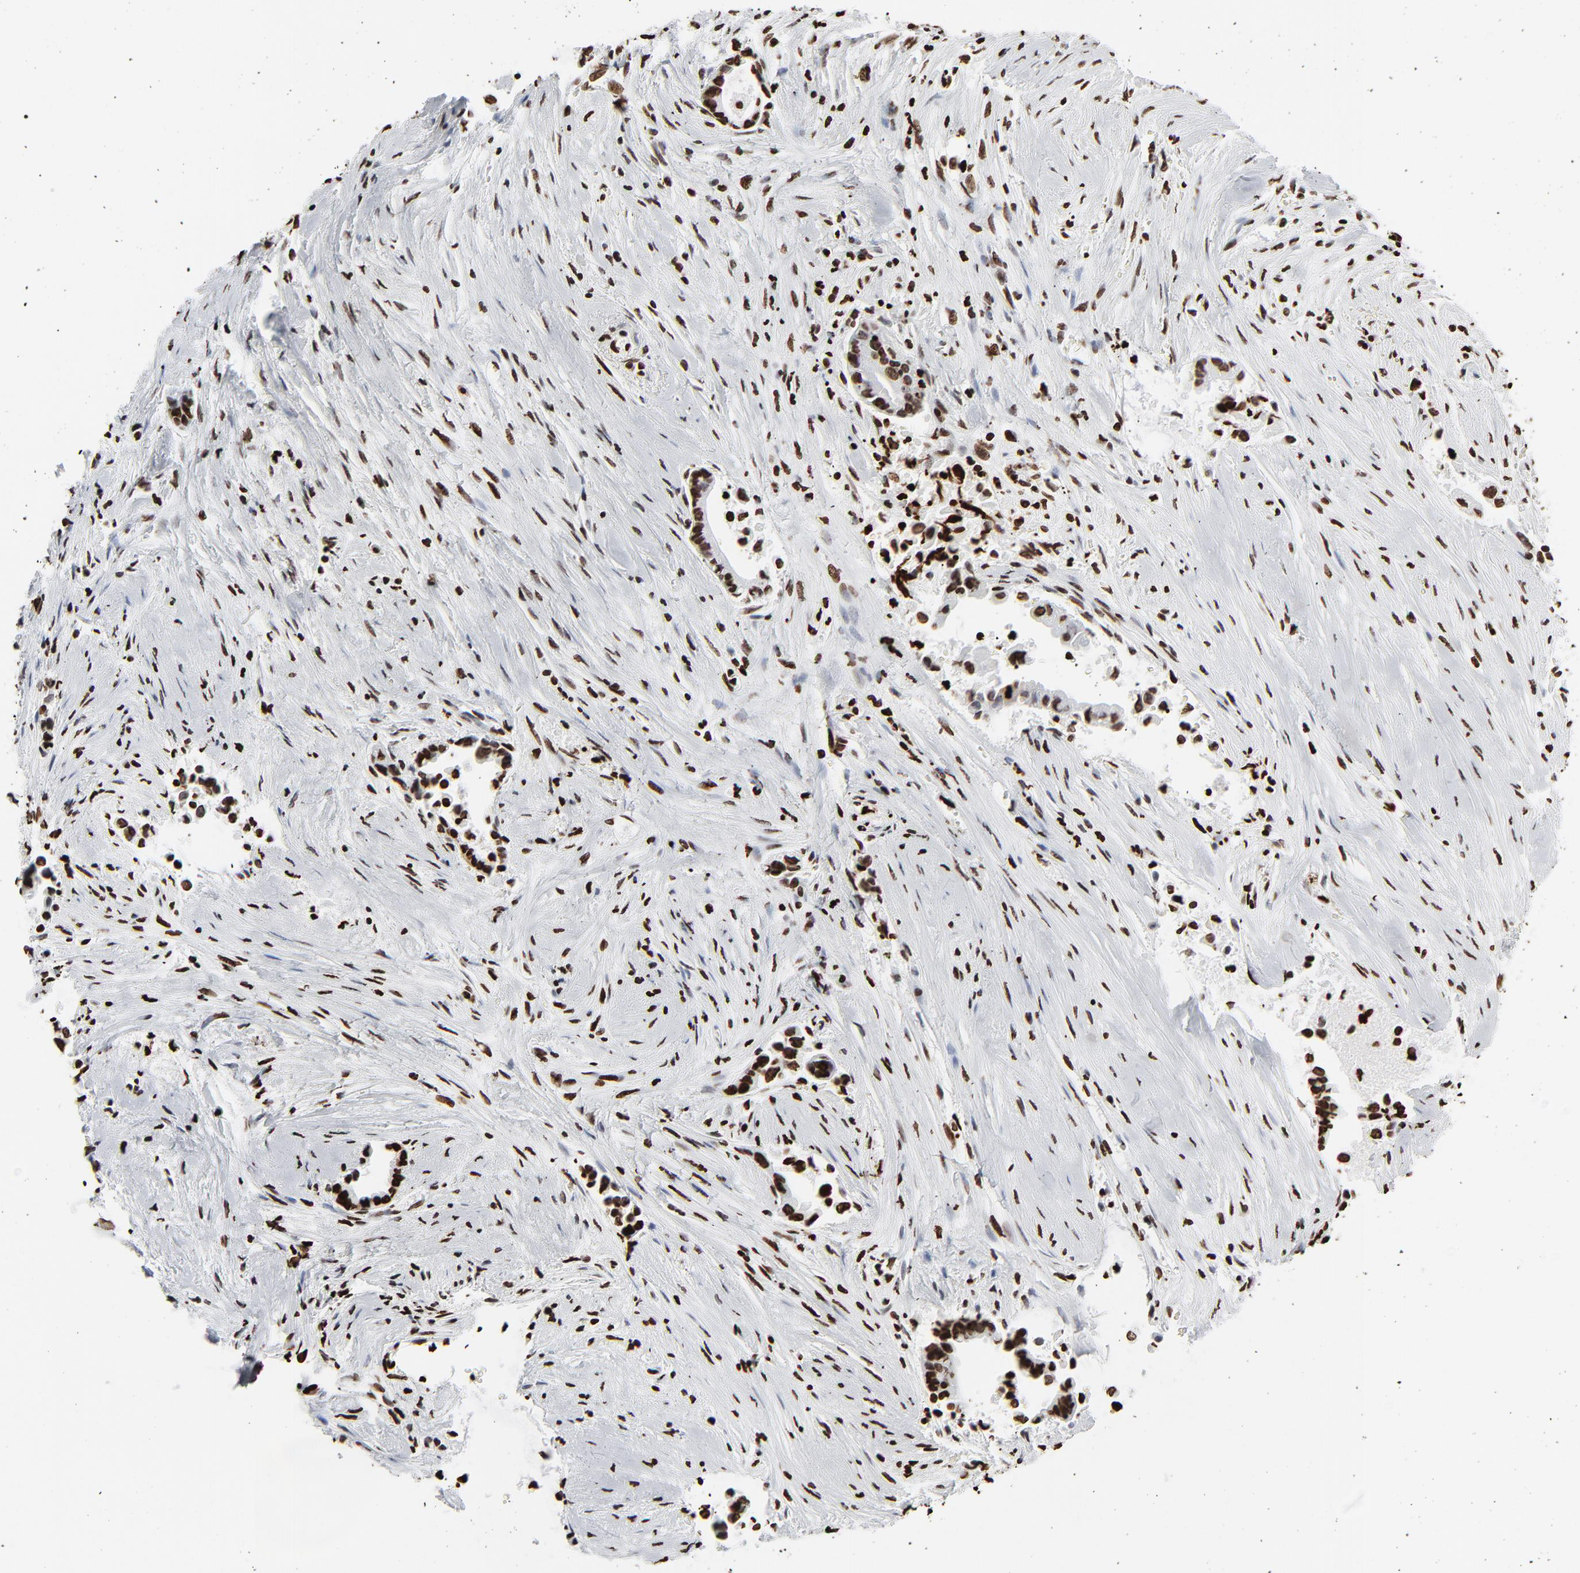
{"staining": {"intensity": "strong", "quantity": ">75%", "location": "nuclear"}, "tissue": "liver cancer", "cell_type": "Tumor cells", "image_type": "cancer", "snomed": [{"axis": "morphology", "description": "Cholangiocarcinoma"}, {"axis": "topography", "description": "Liver"}], "caption": "Strong nuclear positivity for a protein is appreciated in approximately >75% of tumor cells of cholangiocarcinoma (liver) using immunohistochemistry (IHC).", "gene": "H3-4", "patient": {"sex": "female", "age": 55}}